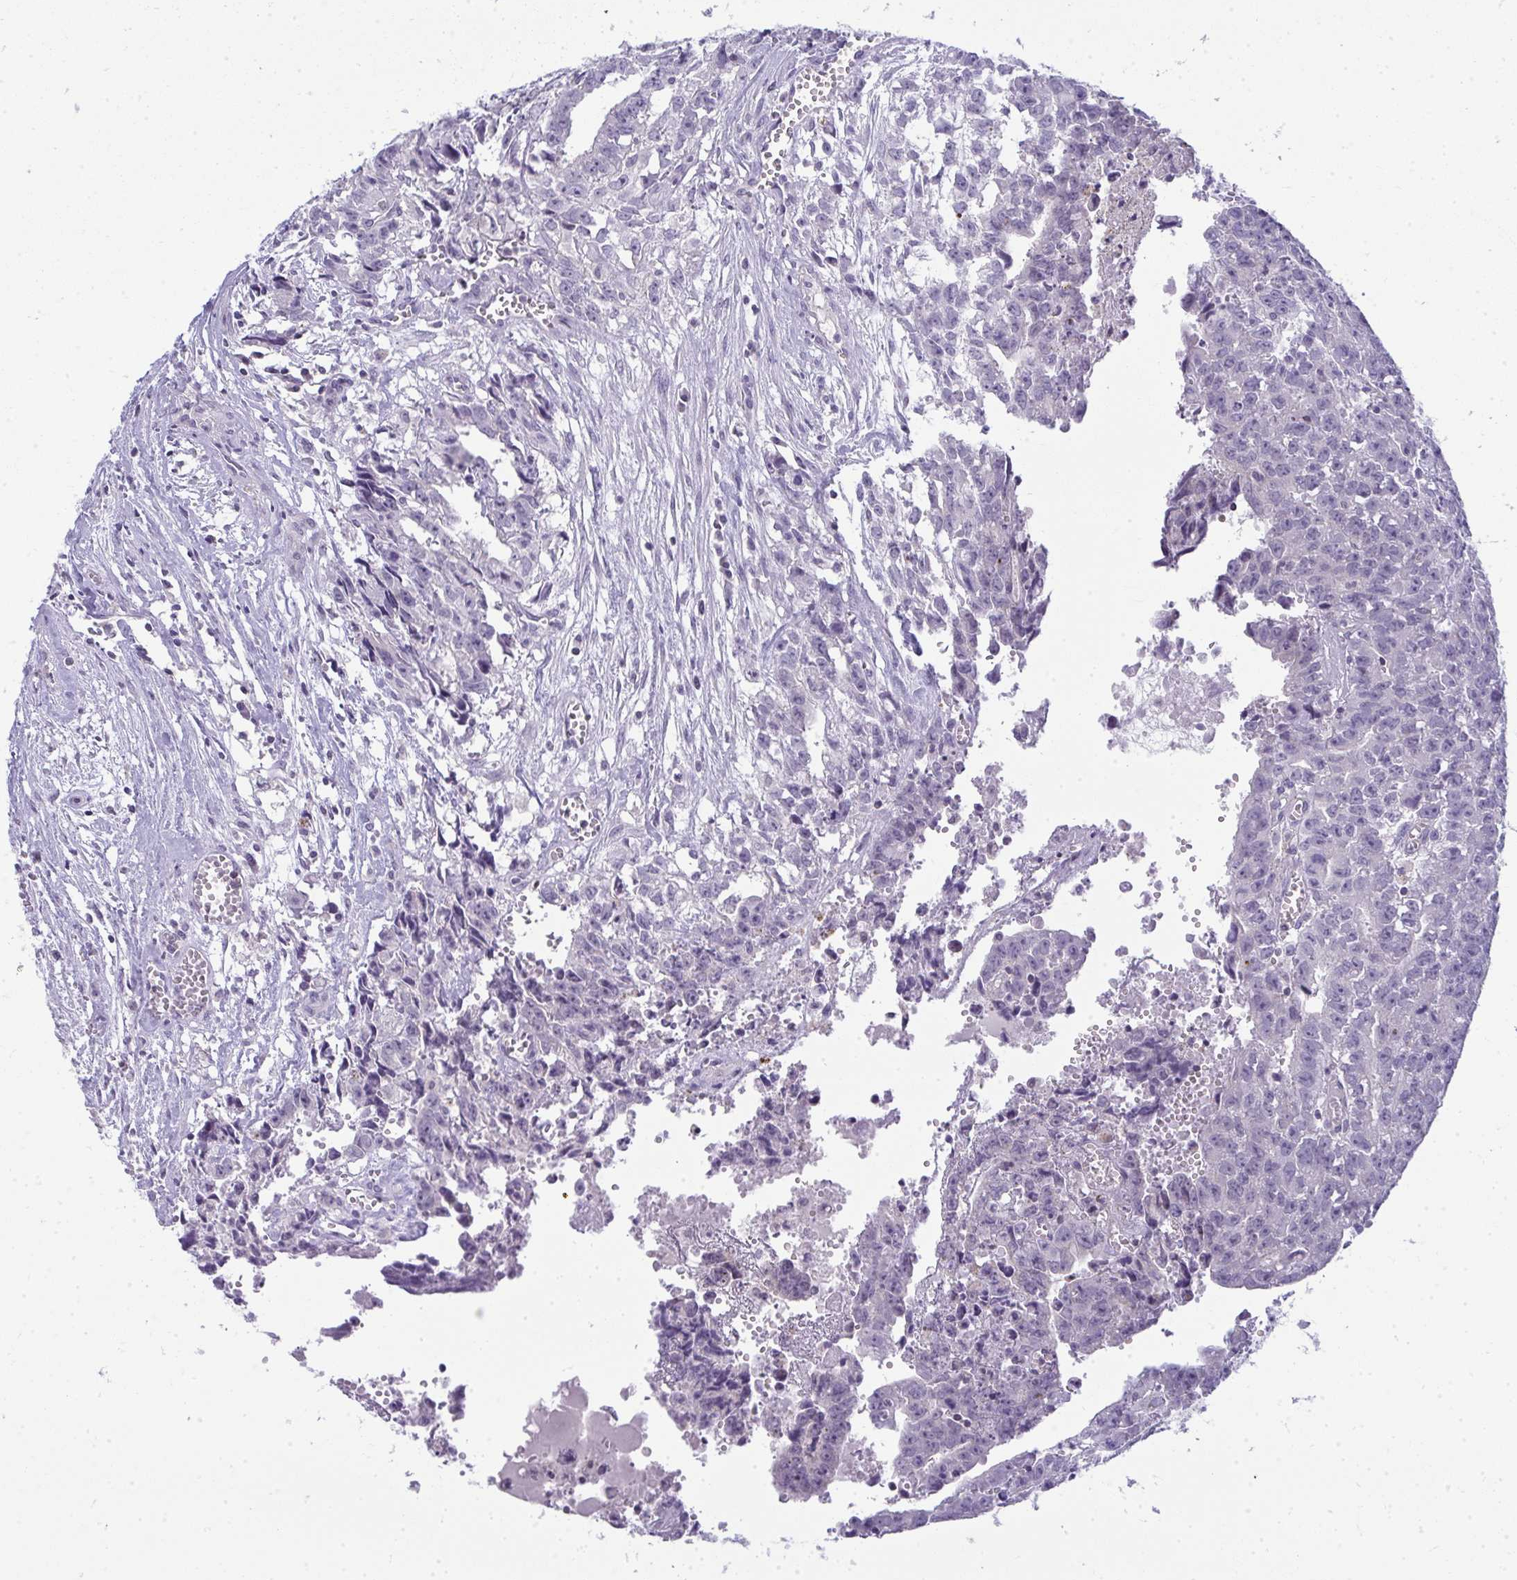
{"staining": {"intensity": "negative", "quantity": "none", "location": "none"}, "tissue": "testis cancer", "cell_type": "Tumor cells", "image_type": "cancer", "snomed": [{"axis": "morphology", "description": "Carcinoma, Embryonal, NOS"}, {"axis": "morphology", "description": "Teratoma, malignant, NOS"}, {"axis": "topography", "description": "Testis"}], "caption": "IHC micrograph of neoplastic tissue: testis embryonal carcinoma stained with DAB exhibits no significant protein expression in tumor cells.", "gene": "VPS4B", "patient": {"sex": "male", "age": 24}}